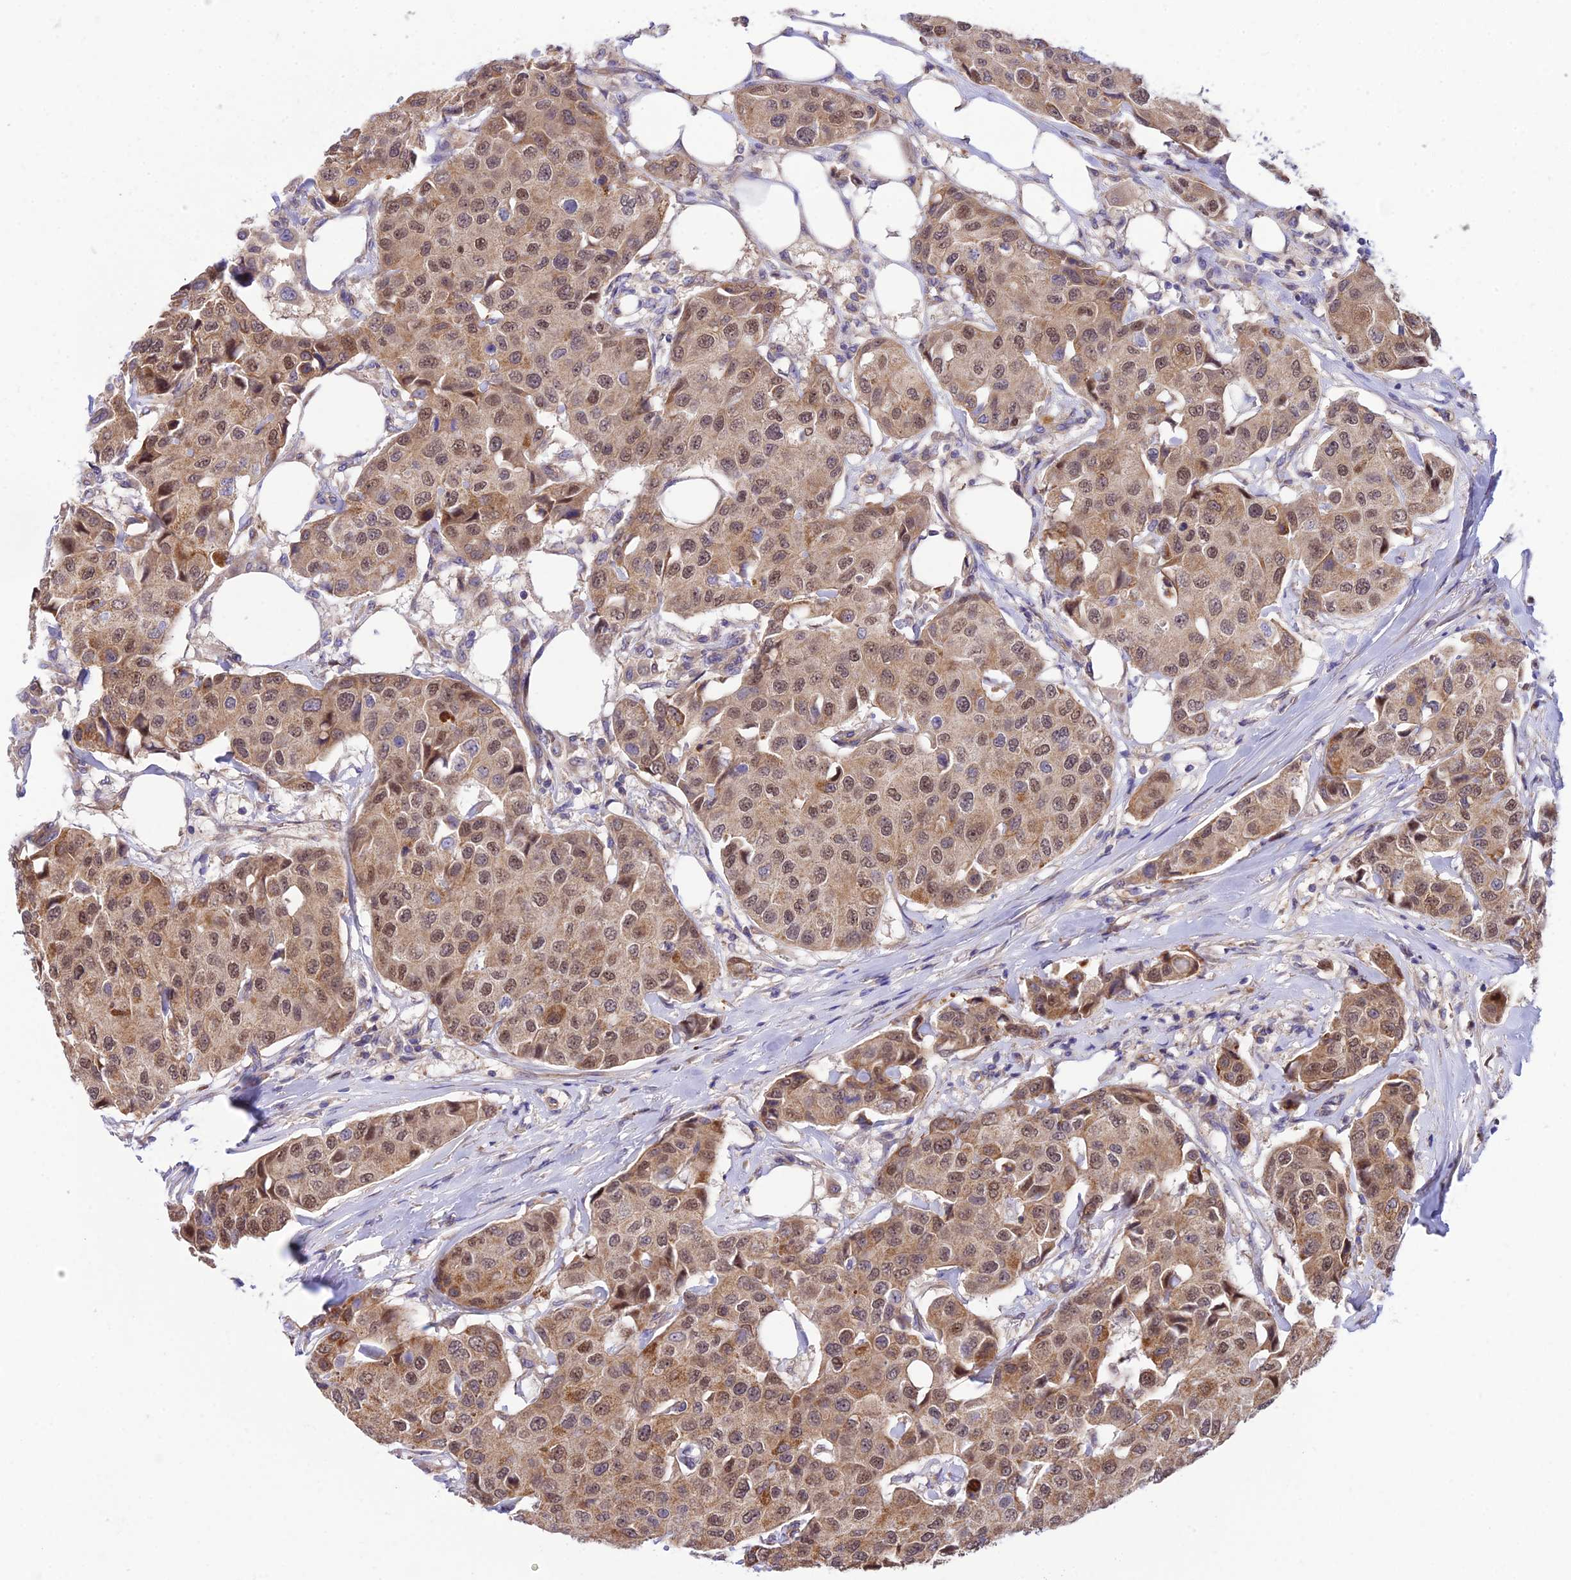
{"staining": {"intensity": "moderate", "quantity": ">75%", "location": "cytoplasmic/membranous,nuclear"}, "tissue": "breast cancer", "cell_type": "Tumor cells", "image_type": "cancer", "snomed": [{"axis": "morphology", "description": "Duct carcinoma"}, {"axis": "topography", "description": "Breast"}], "caption": "Tumor cells reveal medium levels of moderate cytoplasmic/membranous and nuclear staining in approximately >75% of cells in breast intraductal carcinoma. (DAB IHC, brown staining for protein, blue staining for nuclei).", "gene": "TRIM43B", "patient": {"sex": "female", "age": 80}}